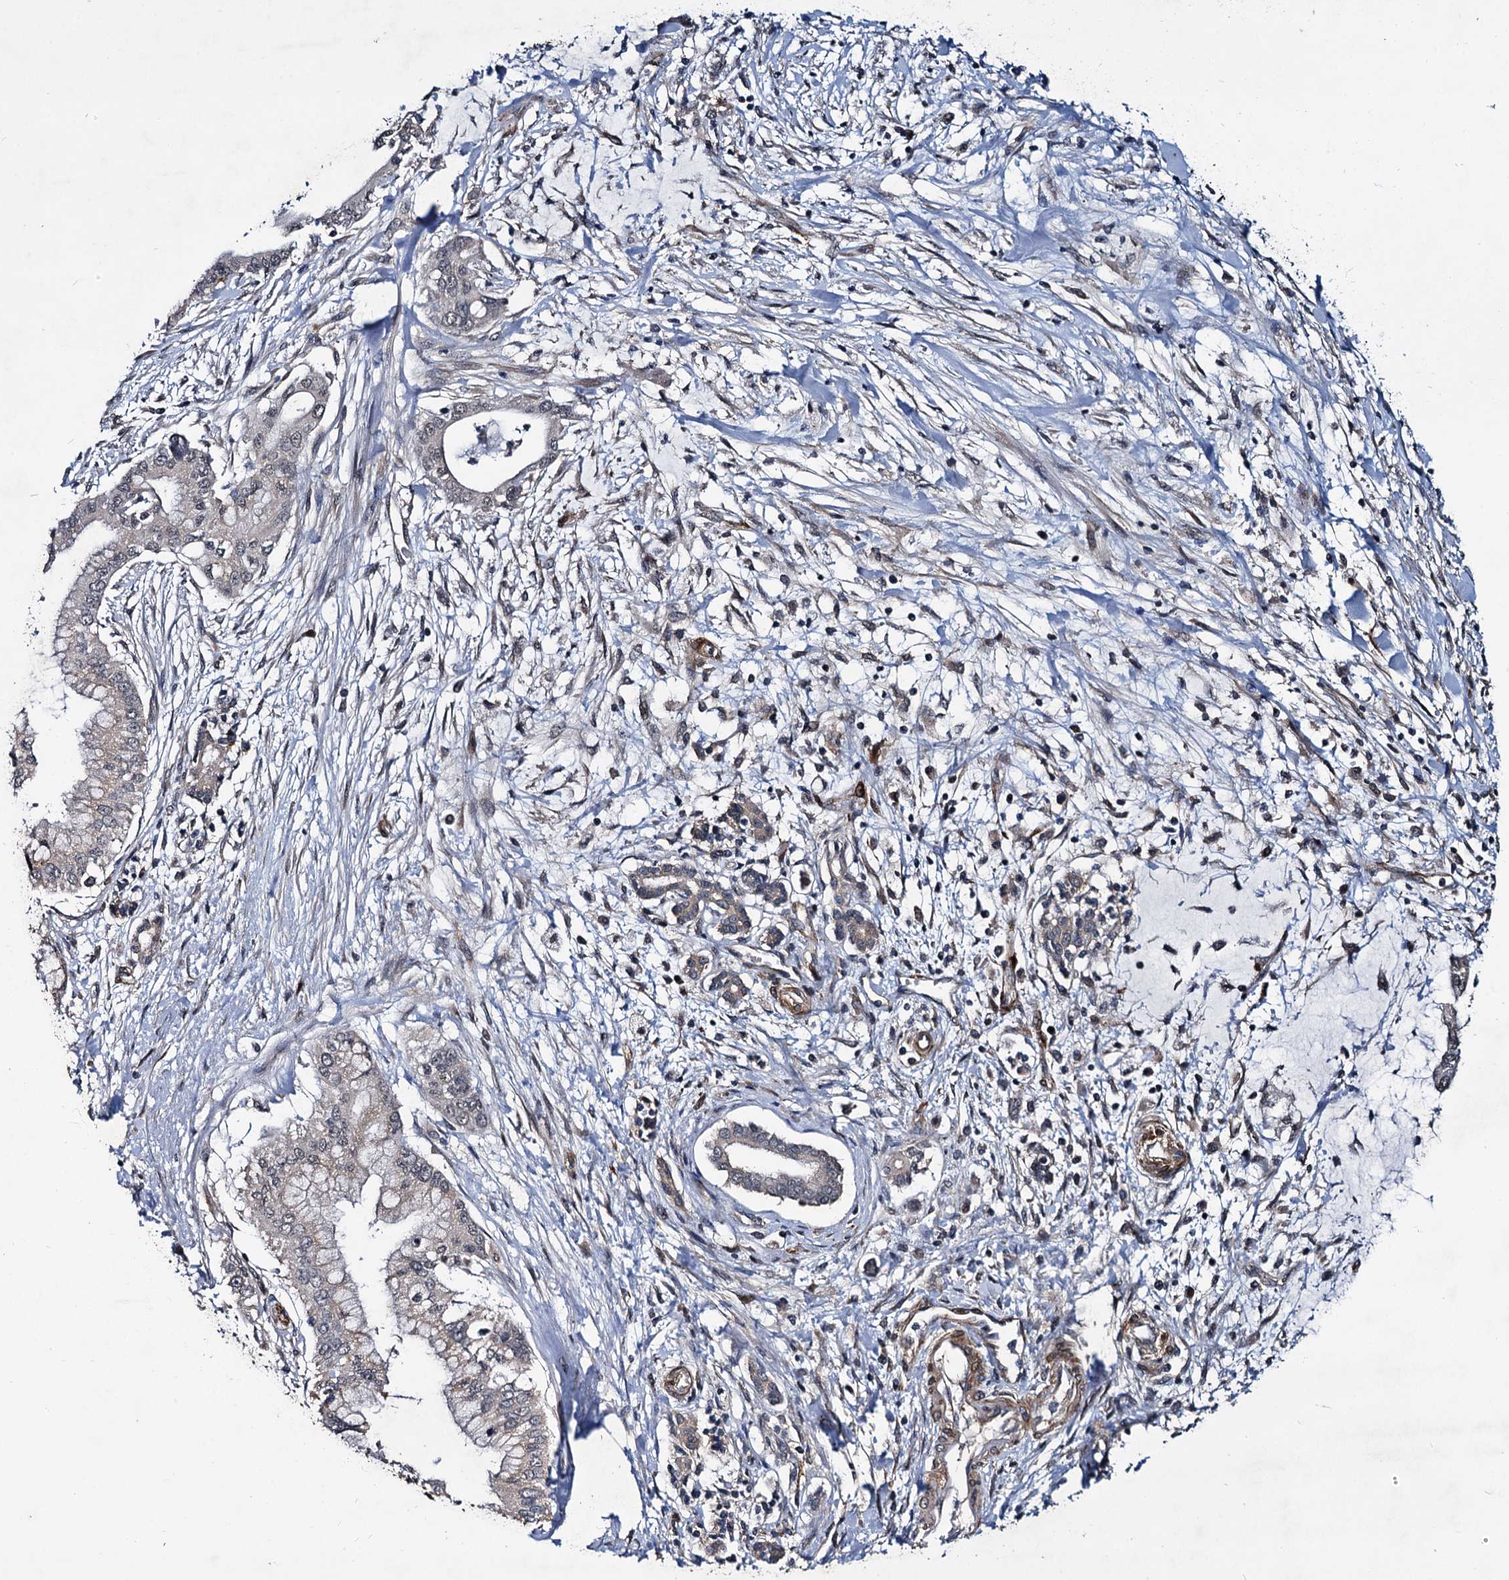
{"staining": {"intensity": "weak", "quantity": "<25%", "location": "cytoplasmic/membranous"}, "tissue": "pancreatic cancer", "cell_type": "Tumor cells", "image_type": "cancer", "snomed": [{"axis": "morphology", "description": "Adenocarcinoma, NOS"}, {"axis": "topography", "description": "Pancreas"}], "caption": "Human pancreatic adenocarcinoma stained for a protein using IHC shows no positivity in tumor cells.", "gene": "ARHGAP42", "patient": {"sex": "male", "age": 46}}